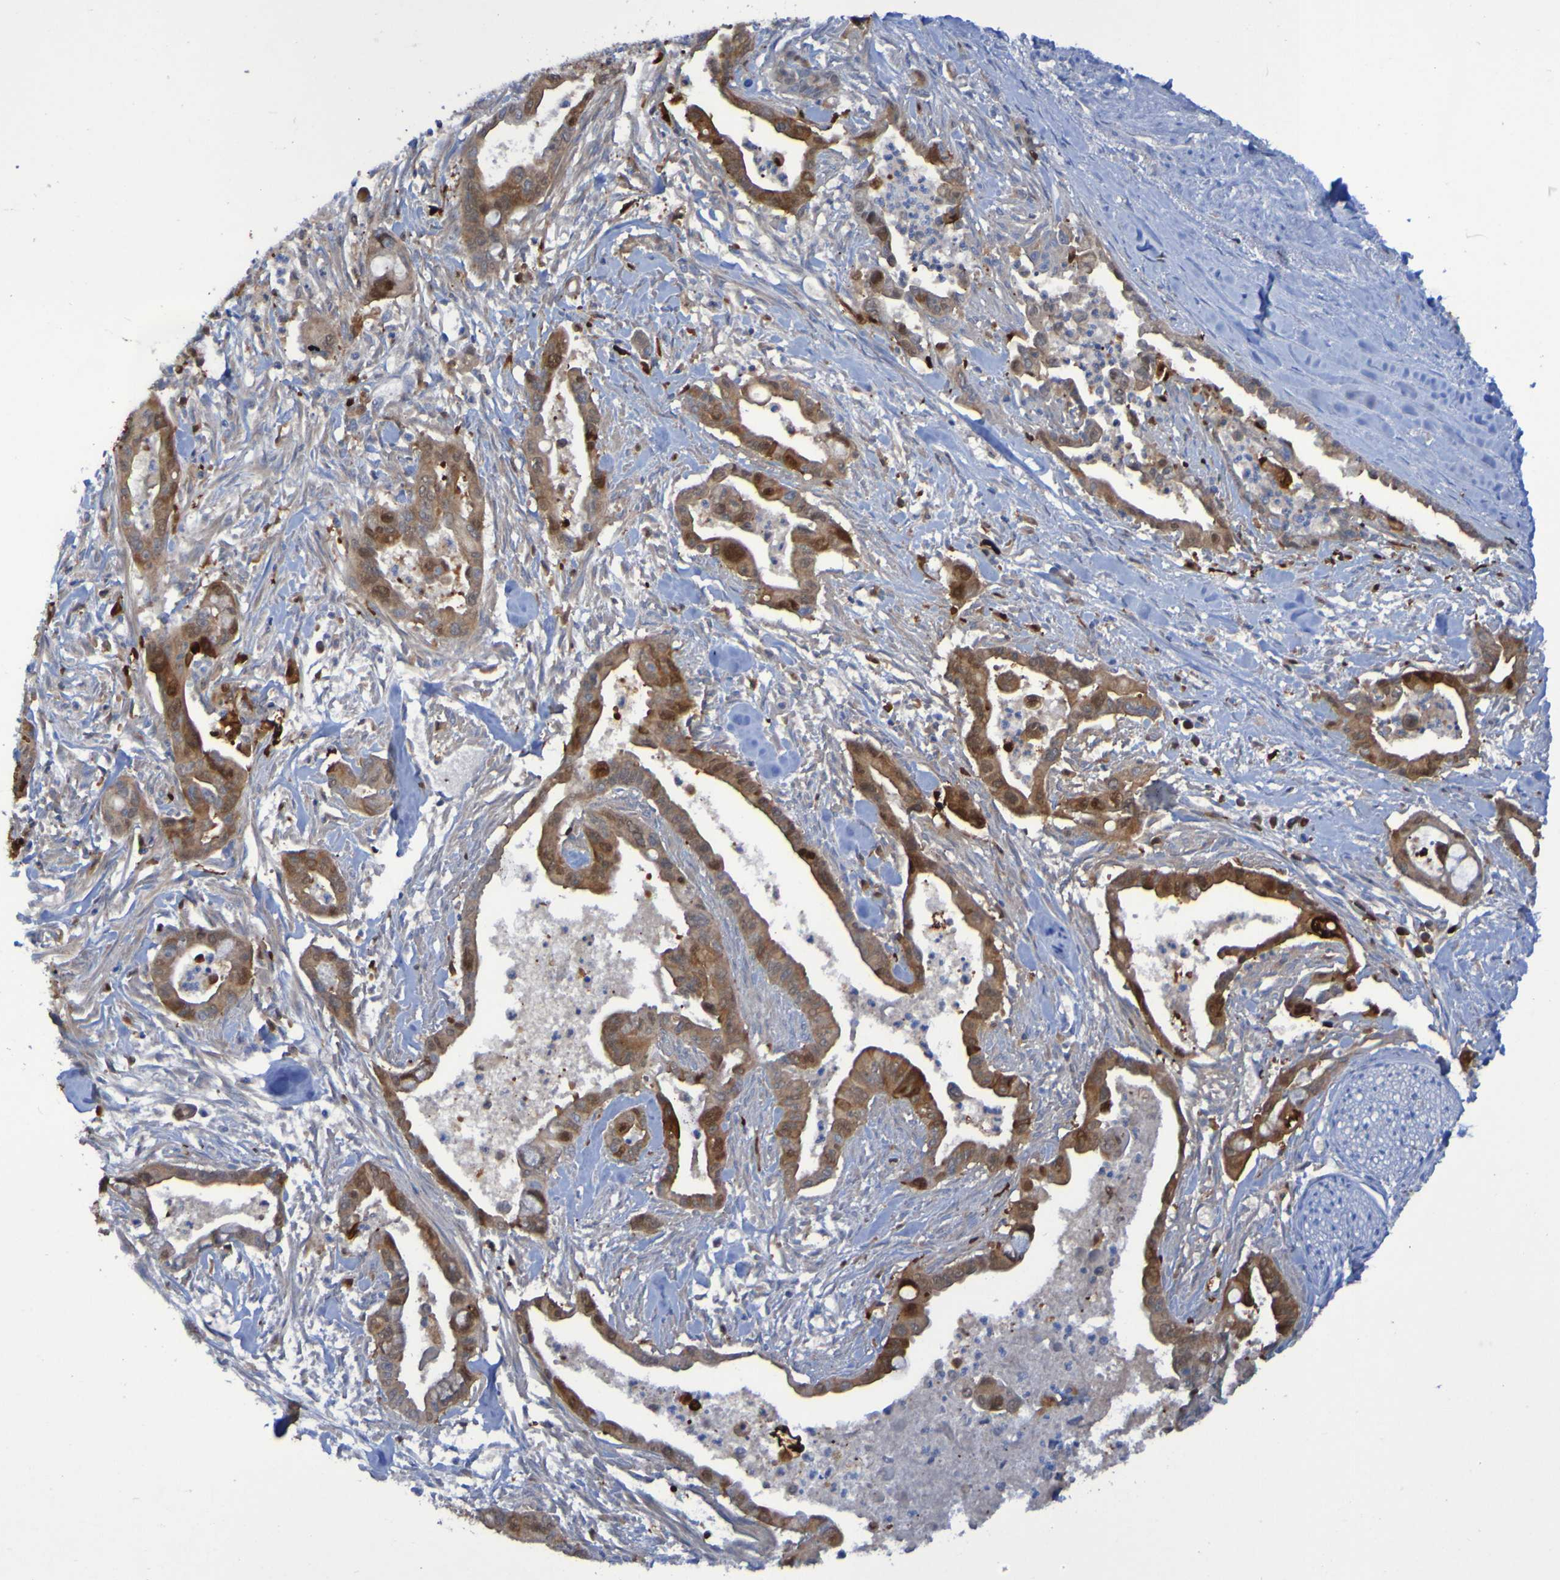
{"staining": {"intensity": "moderate", "quantity": ">75%", "location": "cytoplasmic/membranous"}, "tissue": "pancreatic cancer", "cell_type": "Tumor cells", "image_type": "cancer", "snomed": [{"axis": "morphology", "description": "Adenocarcinoma, NOS"}, {"axis": "topography", "description": "Pancreas"}], "caption": "An immunohistochemistry image of tumor tissue is shown. Protein staining in brown labels moderate cytoplasmic/membranous positivity in adenocarcinoma (pancreatic) within tumor cells.", "gene": "MPPE1", "patient": {"sex": "male", "age": 70}}